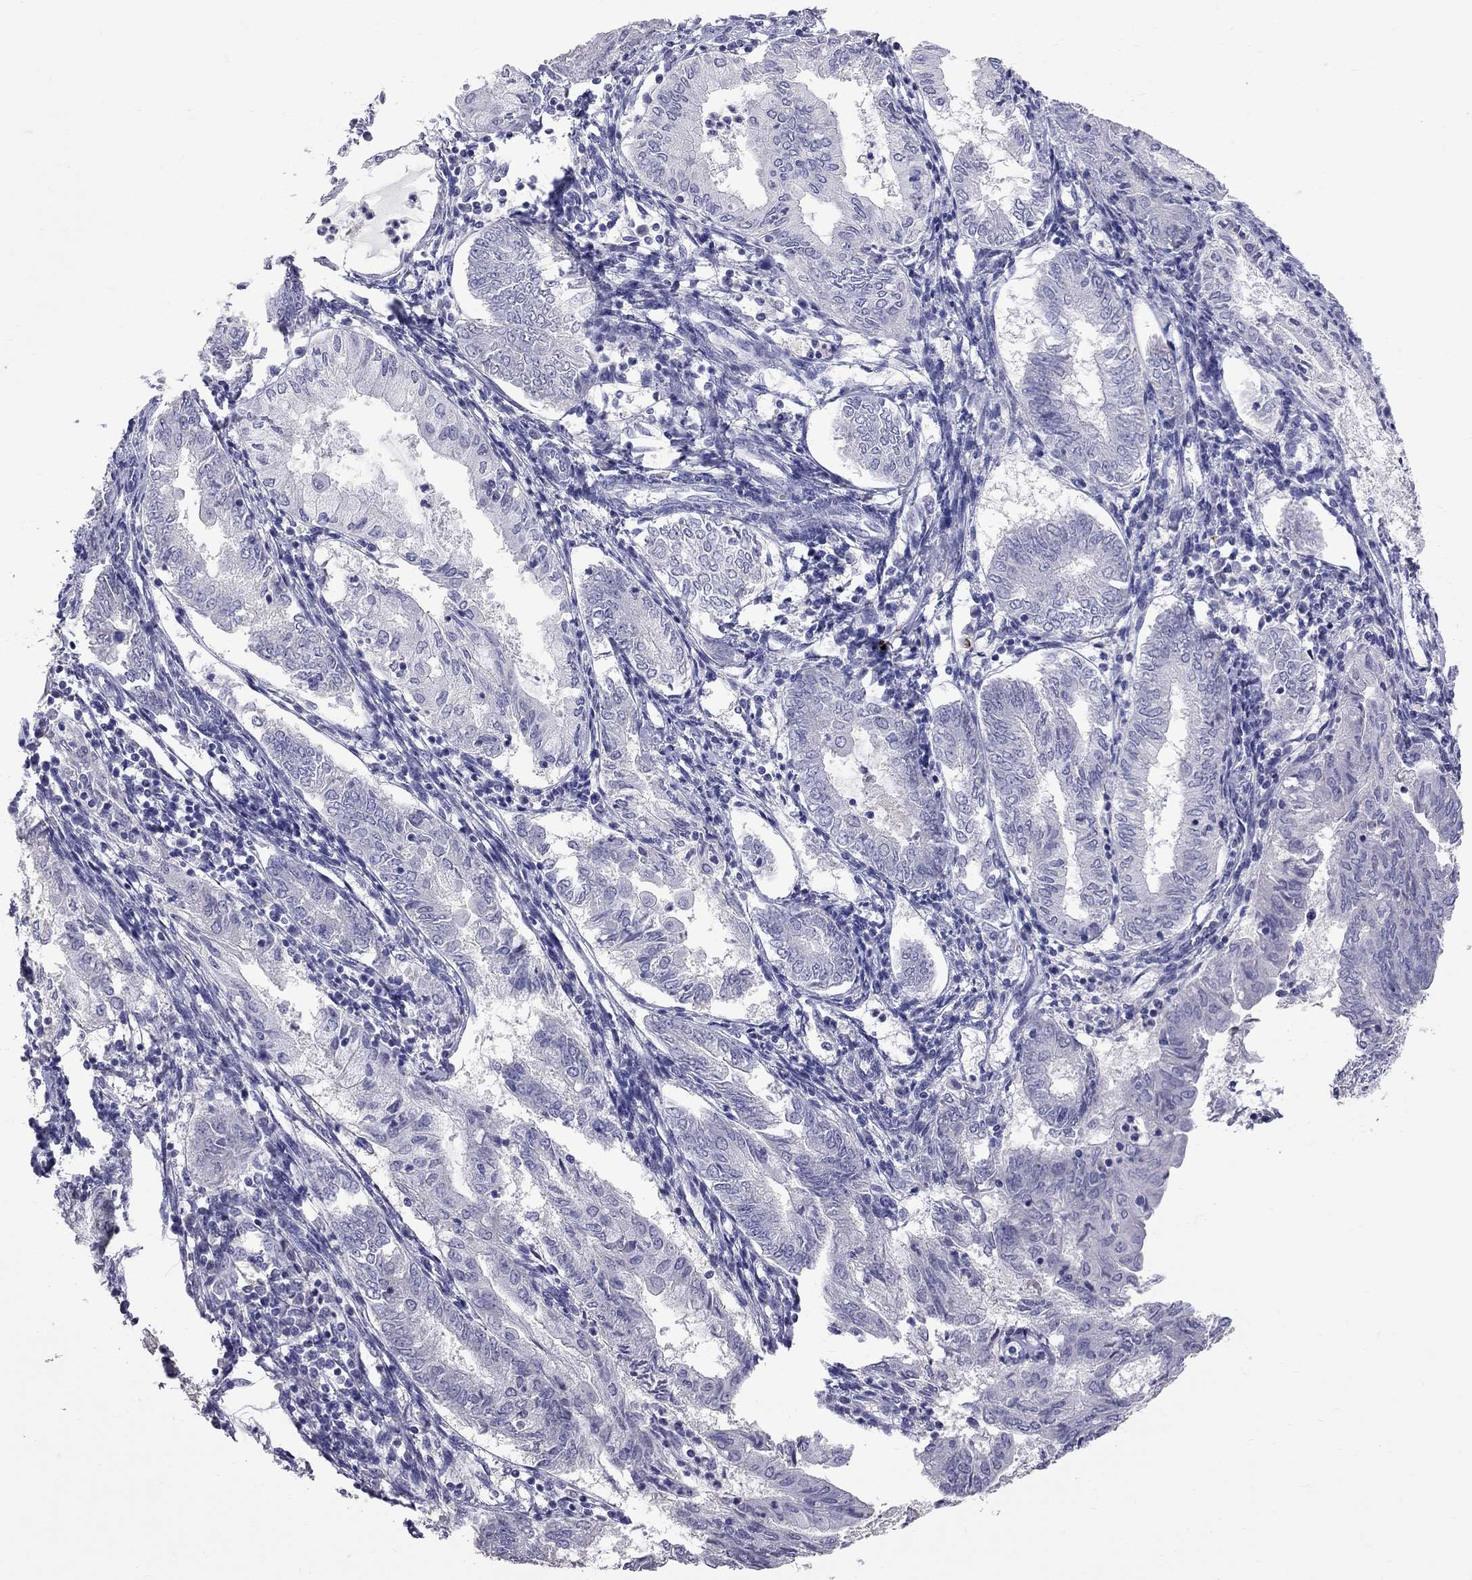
{"staining": {"intensity": "negative", "quantity": "none", "location": "none"}, "tissue": "endometrial cancer", "cell_type": "Tumor cells", "image_type": "cancer", "snomed": [{"axis": "morphology", "description": "Adenocarcinoma, NOS"}, {"axis": "topography", "description": "Endometrium"}], "caption": "DAB immunohistochemical staining of endometrial cancer (adenocarcinoma) demonstrates no significant expression in tumor cells. (DAB immunohistochemistry (IHC) with hematoxylin counter stain).", "gene": "CFAP91", "patient": {"sex": "female", "age": 68}}